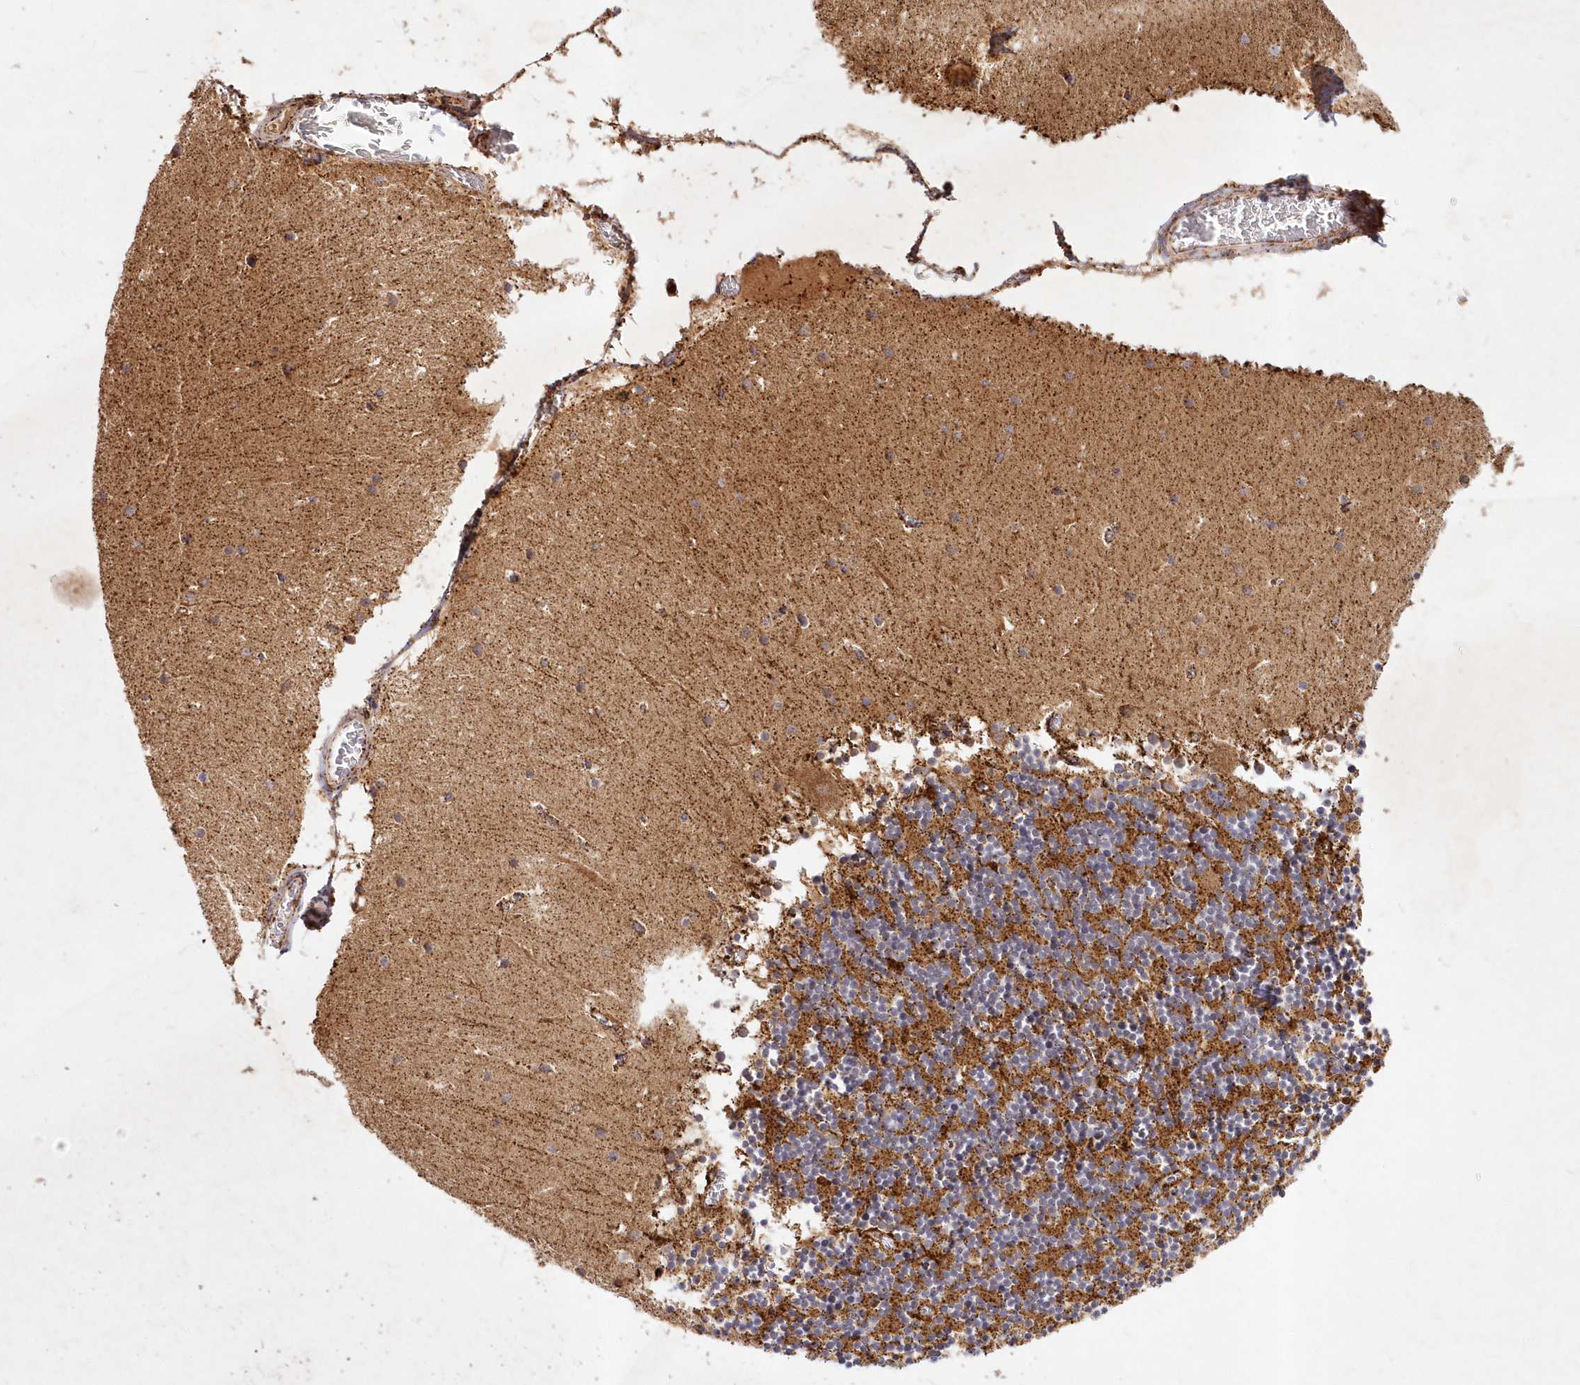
{"staining": {"intensity": "strong", "quantity": "25%-75%", "location": "cytoplasmic/membranous"}, "tissue": "cerebellum", "cell_type": "Cells in granular layer", "image_type": "normal", "snomed": [{"axis": "morphology", "description": "Normal tissue, NOS"}, {"axis": "topography", "description": "Cerebellum"}], "caption": "High-magnification brightfield microscopy of unremarkable cerebellum stained with DAB (3,3'-diaminobenzidine) (brown) and counterstained with hematoxylin (blue). cells in granular layer exhibit strong cytoplasmic/membranous staining is identified in approximately25%-75% of cells.", "gene": "ASNSD1", "patient": {"sex": "female", "age": 28}}